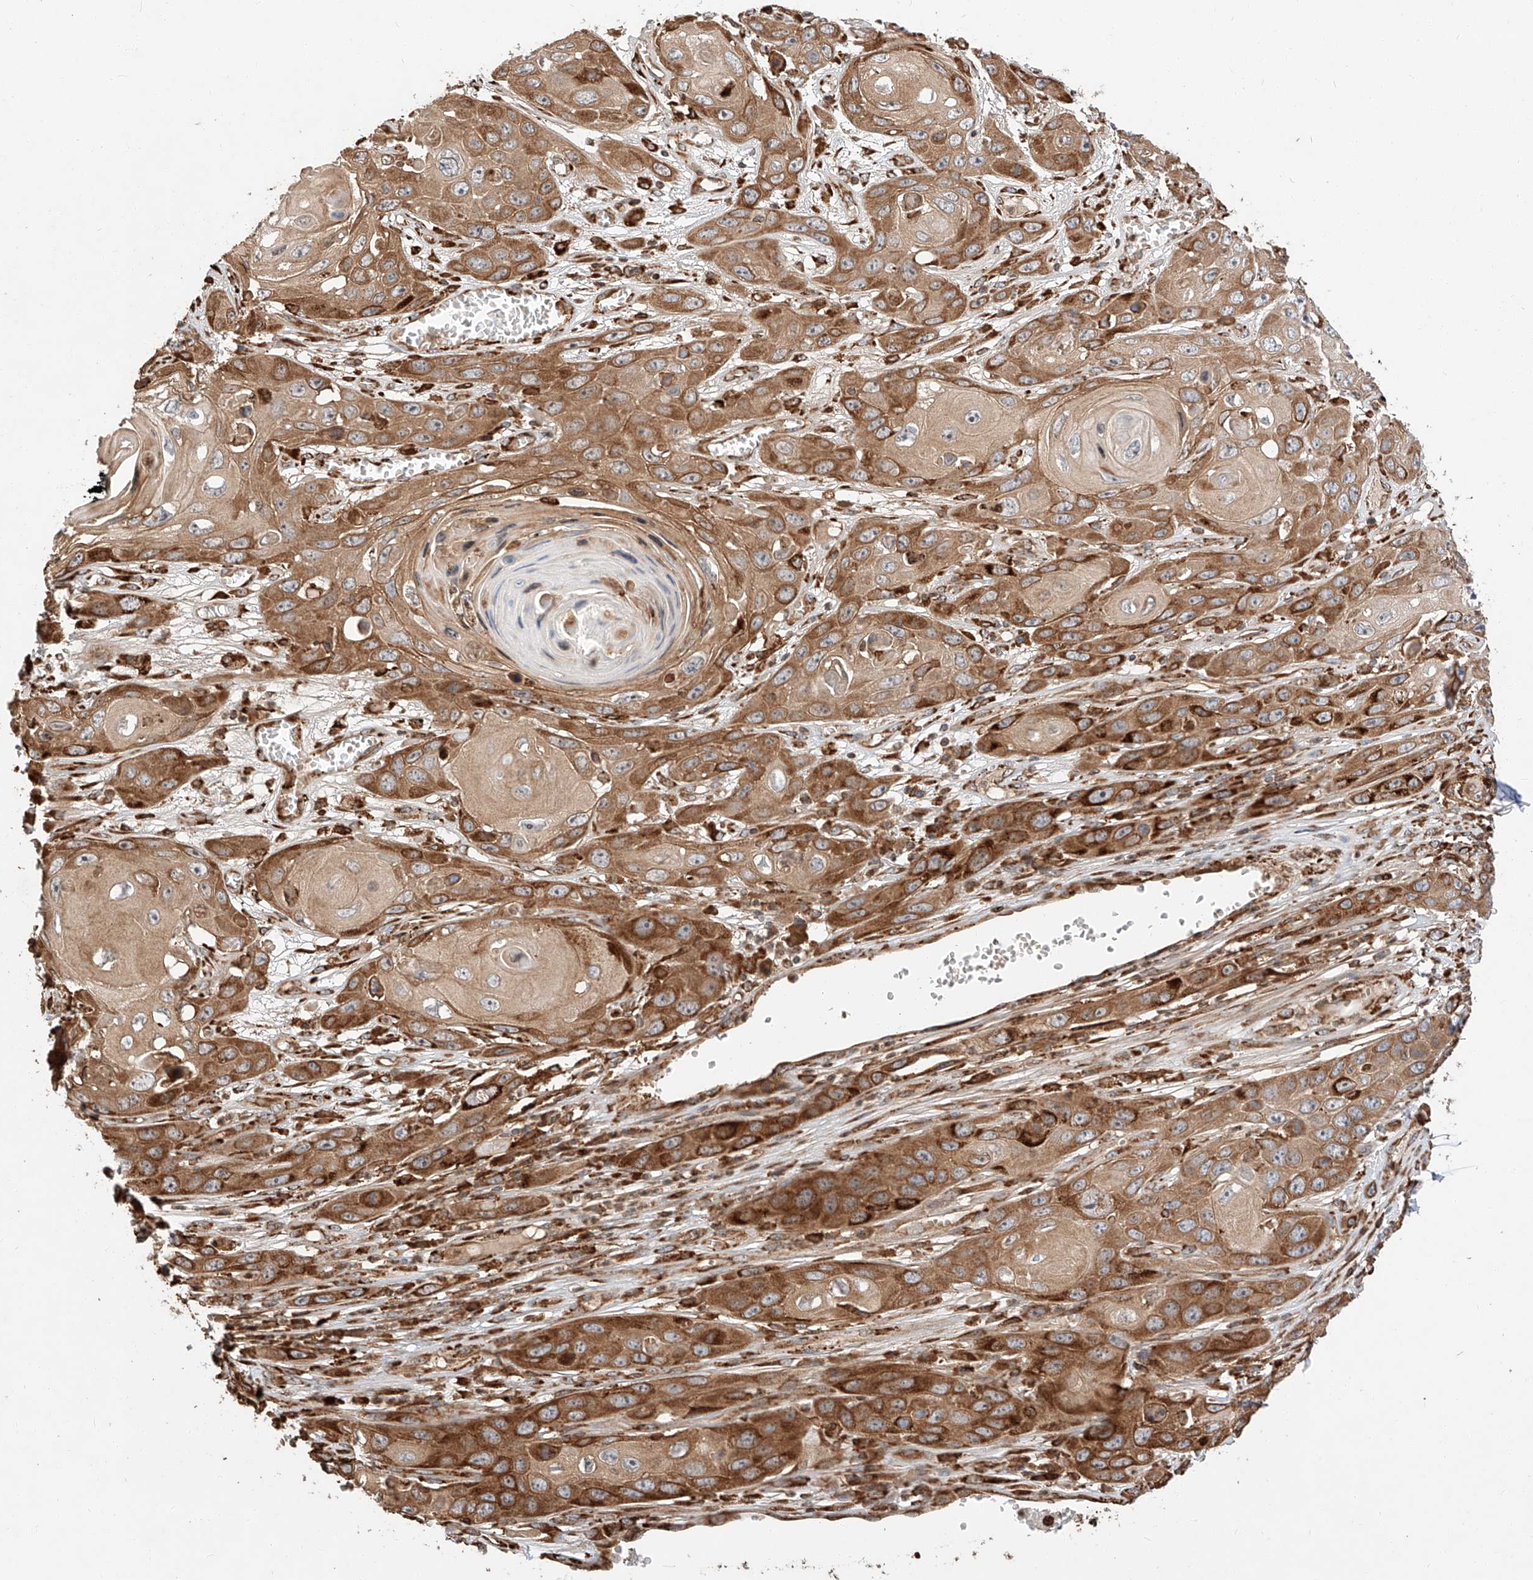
{"staining": {"intensity": "strong", "quantity": ">75%", "location": "cytoplasmic/membranous"}, "tissue": "skin cancer", "cell_type": "Tumor cells", "image_type": "cancer", "snomed": [{"axis": "morphology", "description": "Squamous cell carcinoma, NOS"}, {"axis": "topography", "description": "Skin"}], "caption": "Skin cancer (squamous cell carcinoma) stained with DAB (3,3'-diaminobenzidine) IHC reveals high levels of strong cytoplasmic/membranous expression in about >75% of tumor cells. (Brightfield microscopy of DAB IHC at high magnification).", "gene": "ZNF84", "patient": {"sex": "male", "age": 55}}